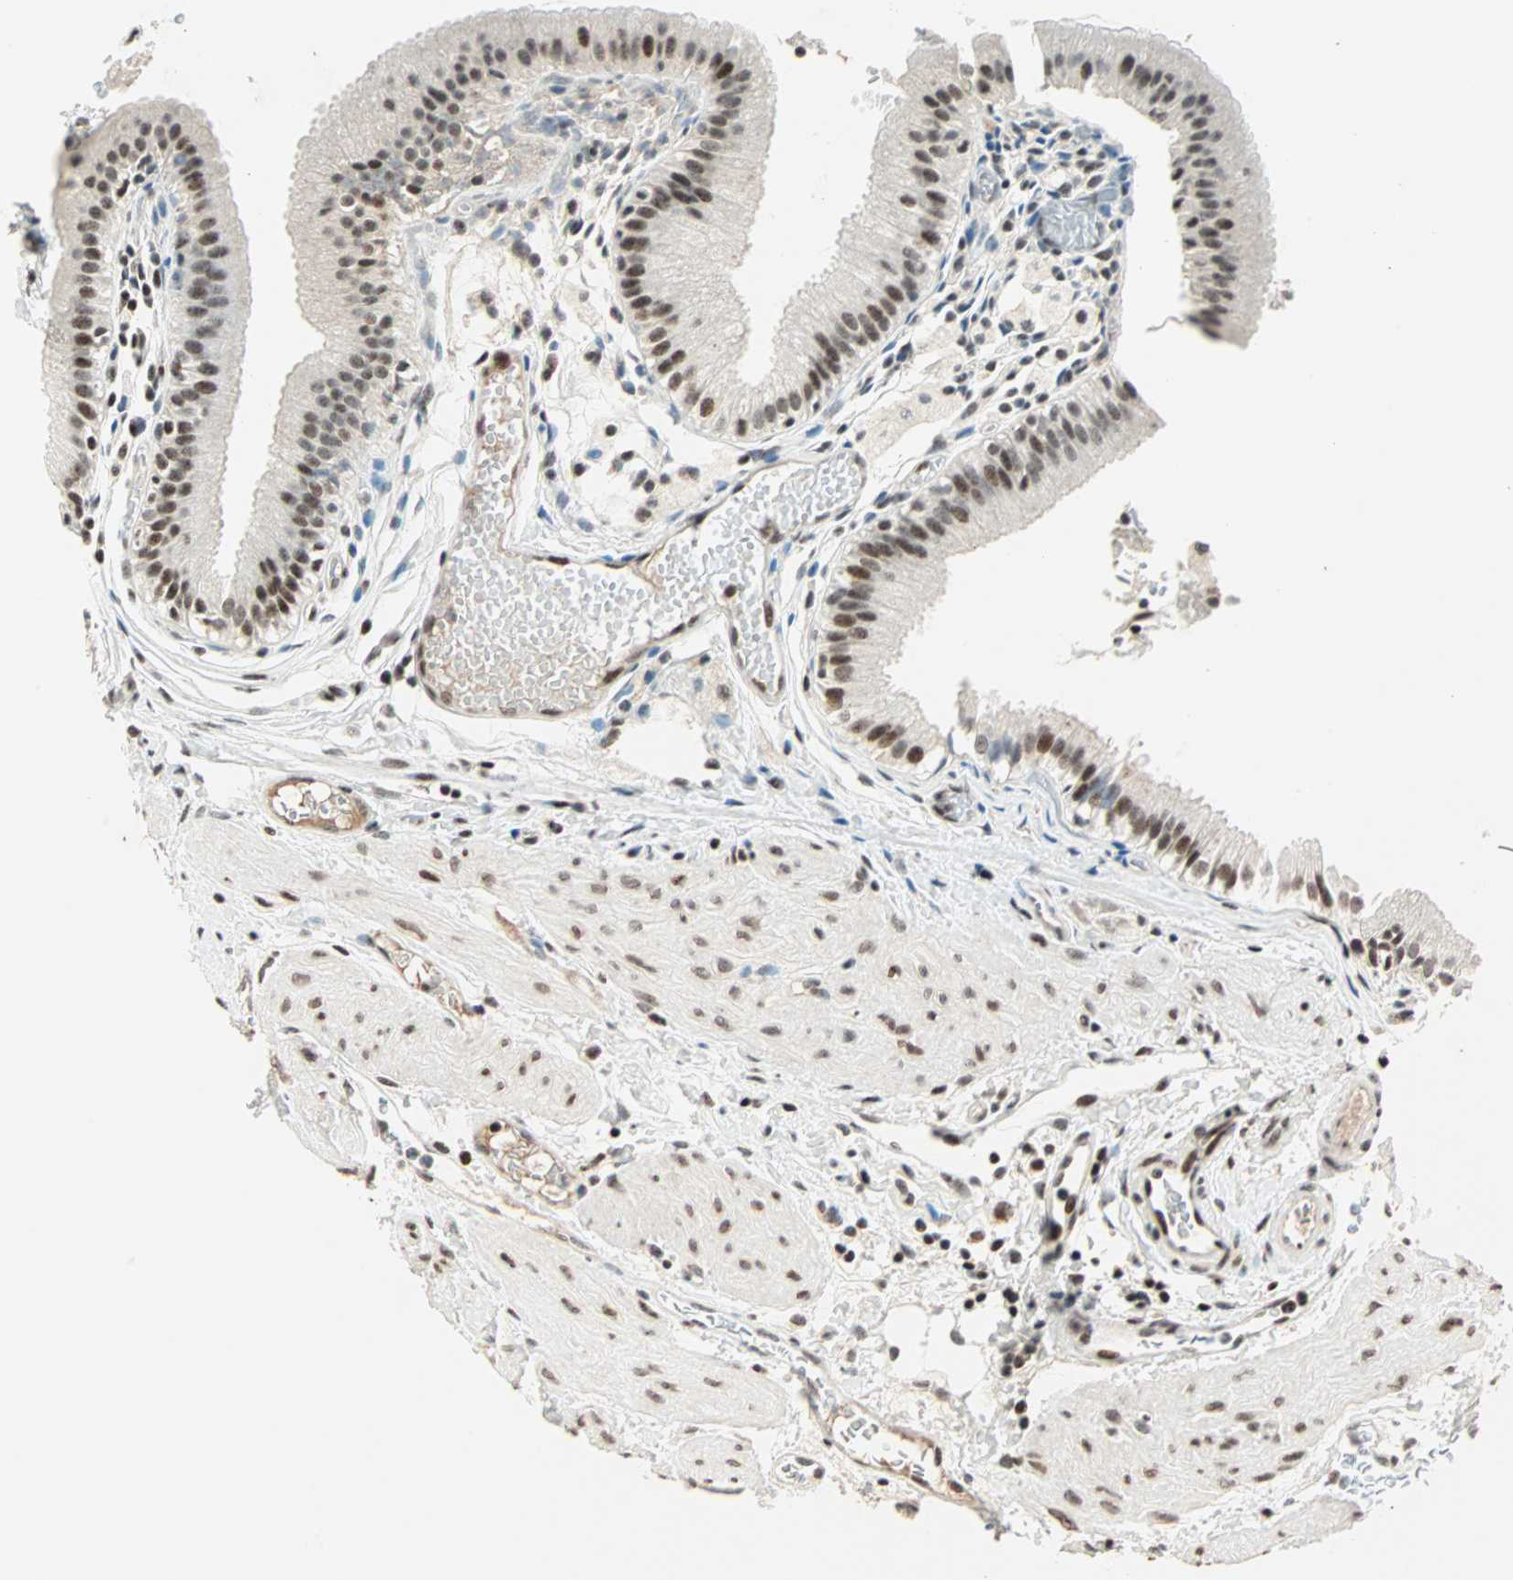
{"staining": {"intensity": "moderate", "quantity": ">75%", "location": "nuclear"}, "tissue": "gallbladder", "cell_type": "Glandular cells", "image_type": "normal", "snomed": [{"axis": "morphology", "description": "Normal tissue, NOS"}, {"axis": "topography", "description": "Gallbladder"}], "caption": "Glandular cells show medium levels of moderate nuclear positivity in approximately >75% of cells in normal gallbladder.", "gene": "SIN3A", "patient": {"sex": "female", "age": 26}}